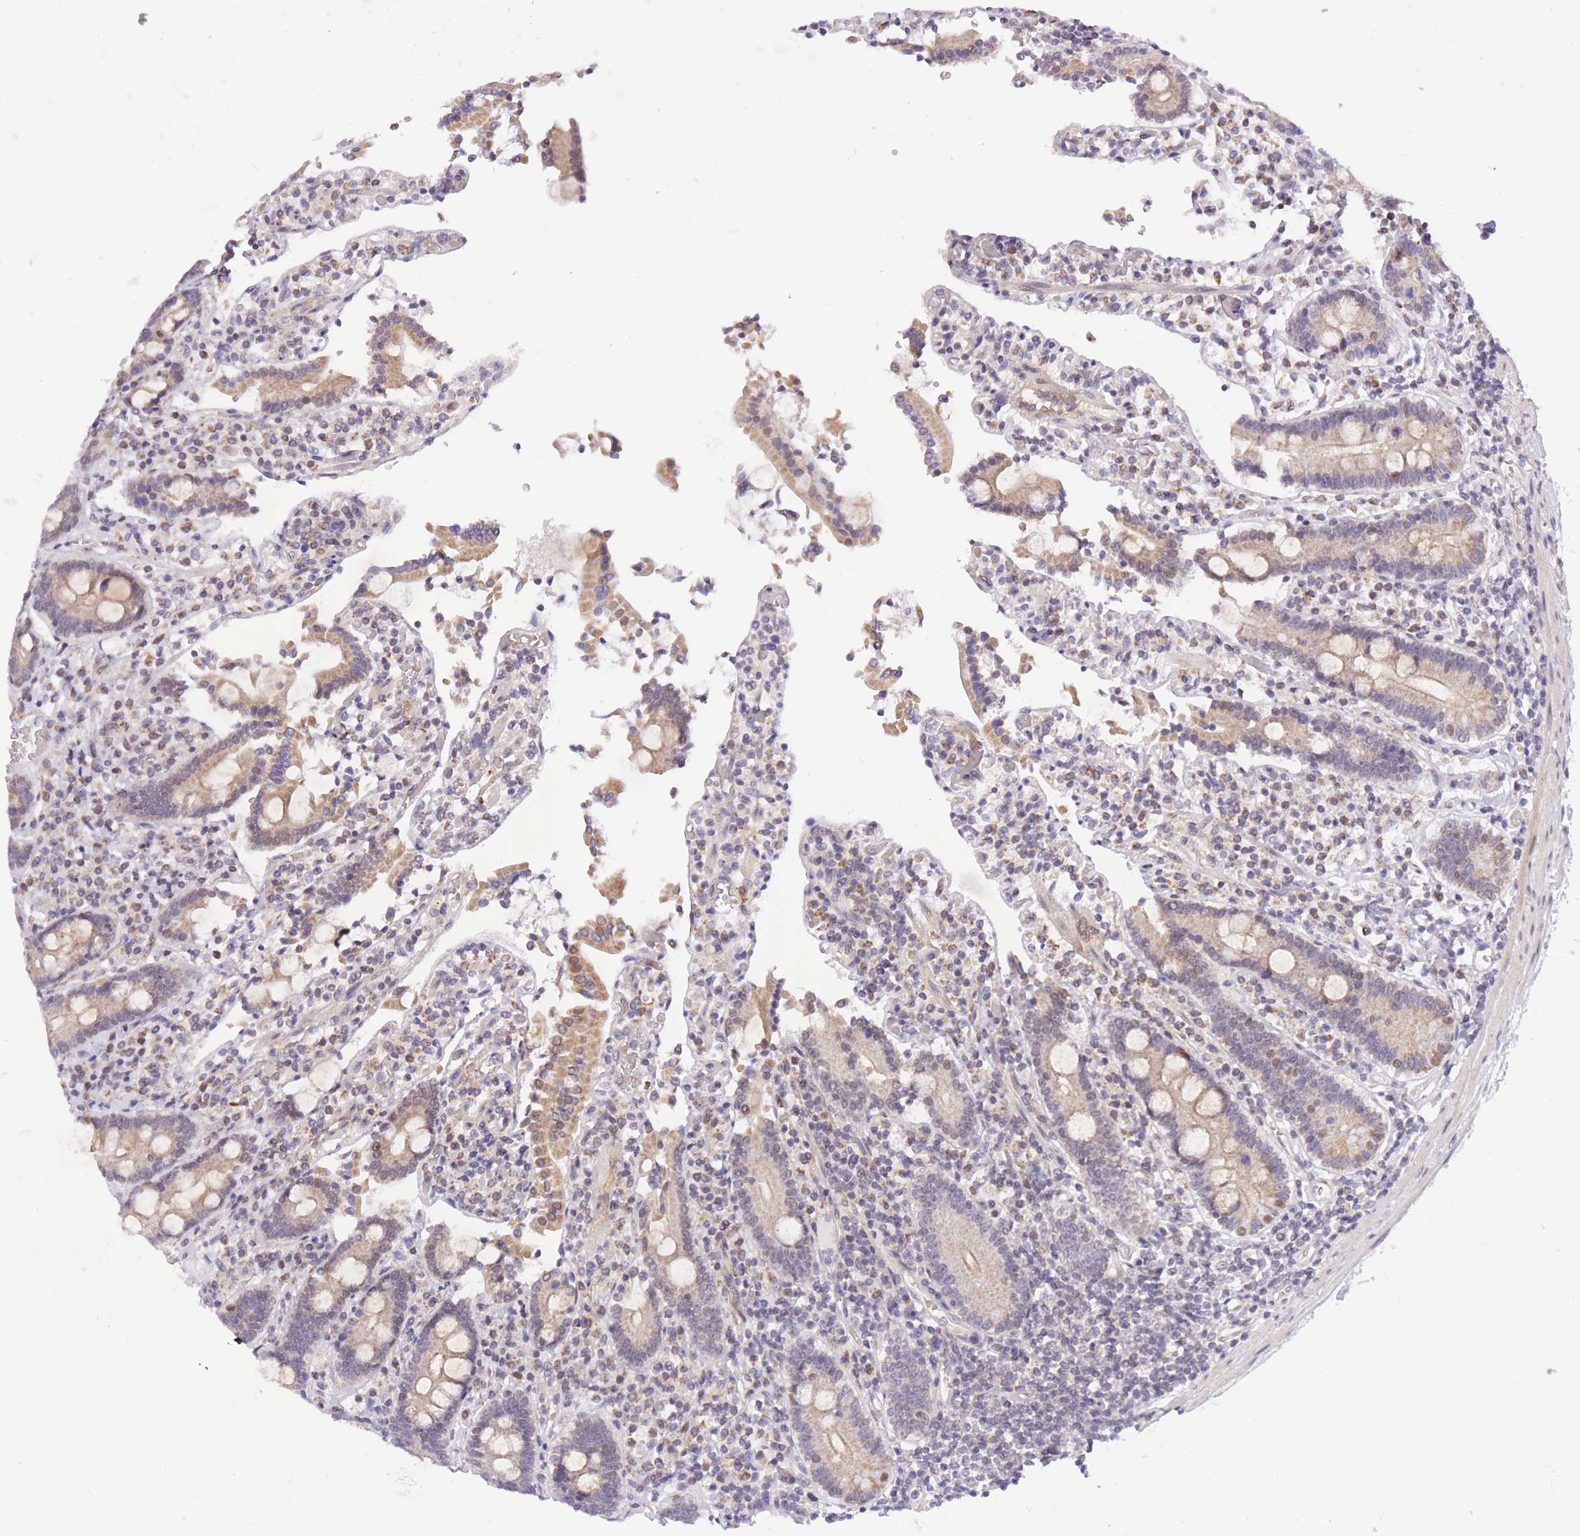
{"staining": {"intensity": "moderate", "quantity": ">75%", "location": "cytoplasmic/membranous,nuclear"}, "tissue": "duodenum", "cell_type": "Glandular cells", "image_type": "normal", "snomed": [{"axis": "morphology", "description": "Normal tissue, NOS"}, {"axis": "topography", "description": "Duodenum"}], "caption": "A brown stain shows moderate cytoplasmic/membranous,nuclear expression of a protein in glandular cells of benign human duodenum. The protein is shown in brown color, while the nuclei are stained blue.", "gene": "MINDY2", "patient": {"sex": "male", "age": 55}}